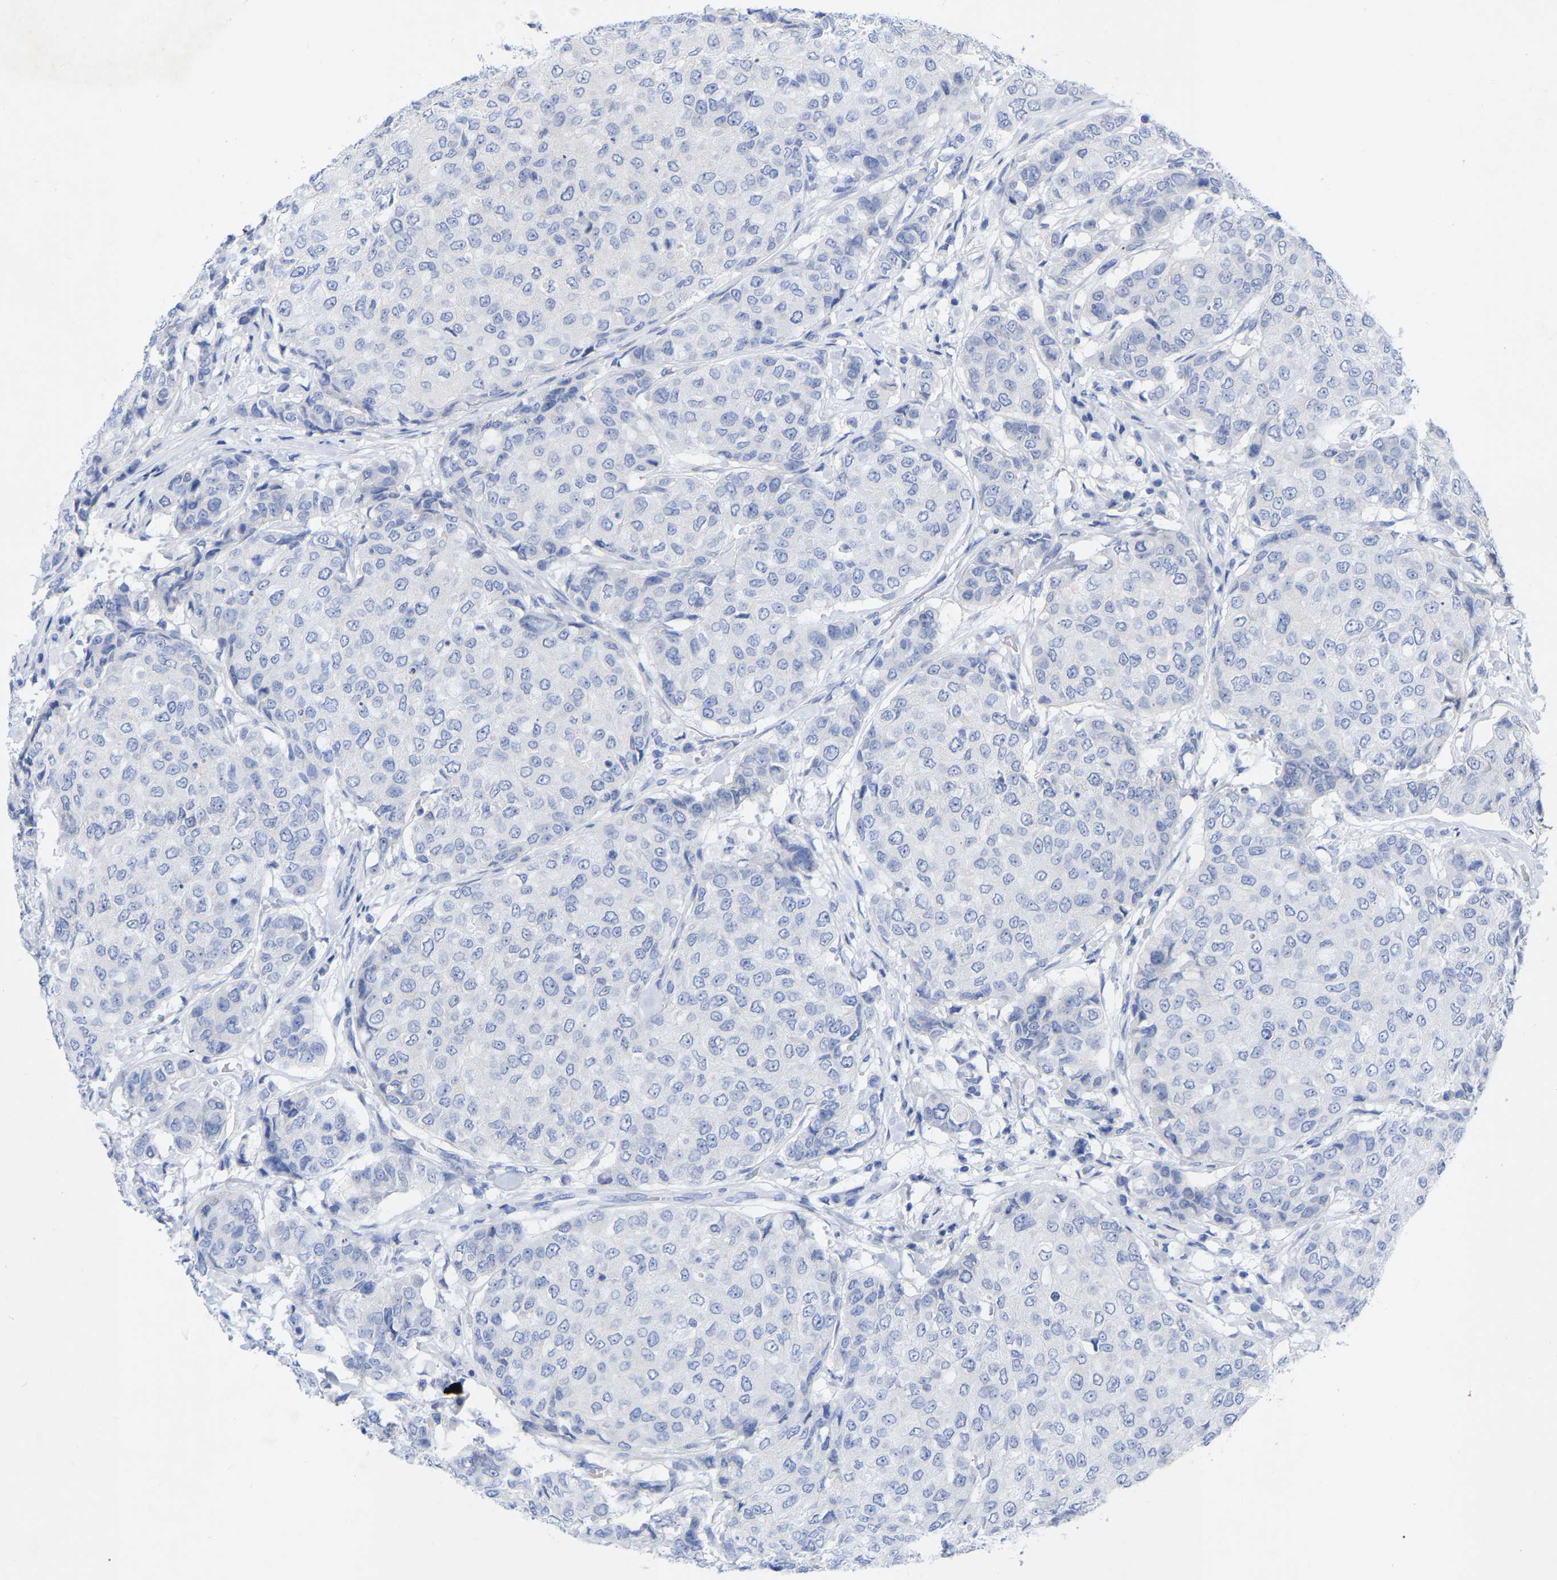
{"staining": {"intensity": "negative", "quantity": "none", "location": "none"}, "tissue": "breast cancer", "cell_type": "Tumor cells", "image_type": "cancer", "snomed": [{"axis": "morphology", "description": "Duct carcinoma"}, {"axis": "topography", "description": "Breast"}], "caption": "High power microscopy photomicrograph of an immunohistochemistry micrograph of intraductal carcinoma (breast), revealing no significant expression in tumor cells.", "gene": "ZNF629", "patient": {"sex": "female", "age": 27}}